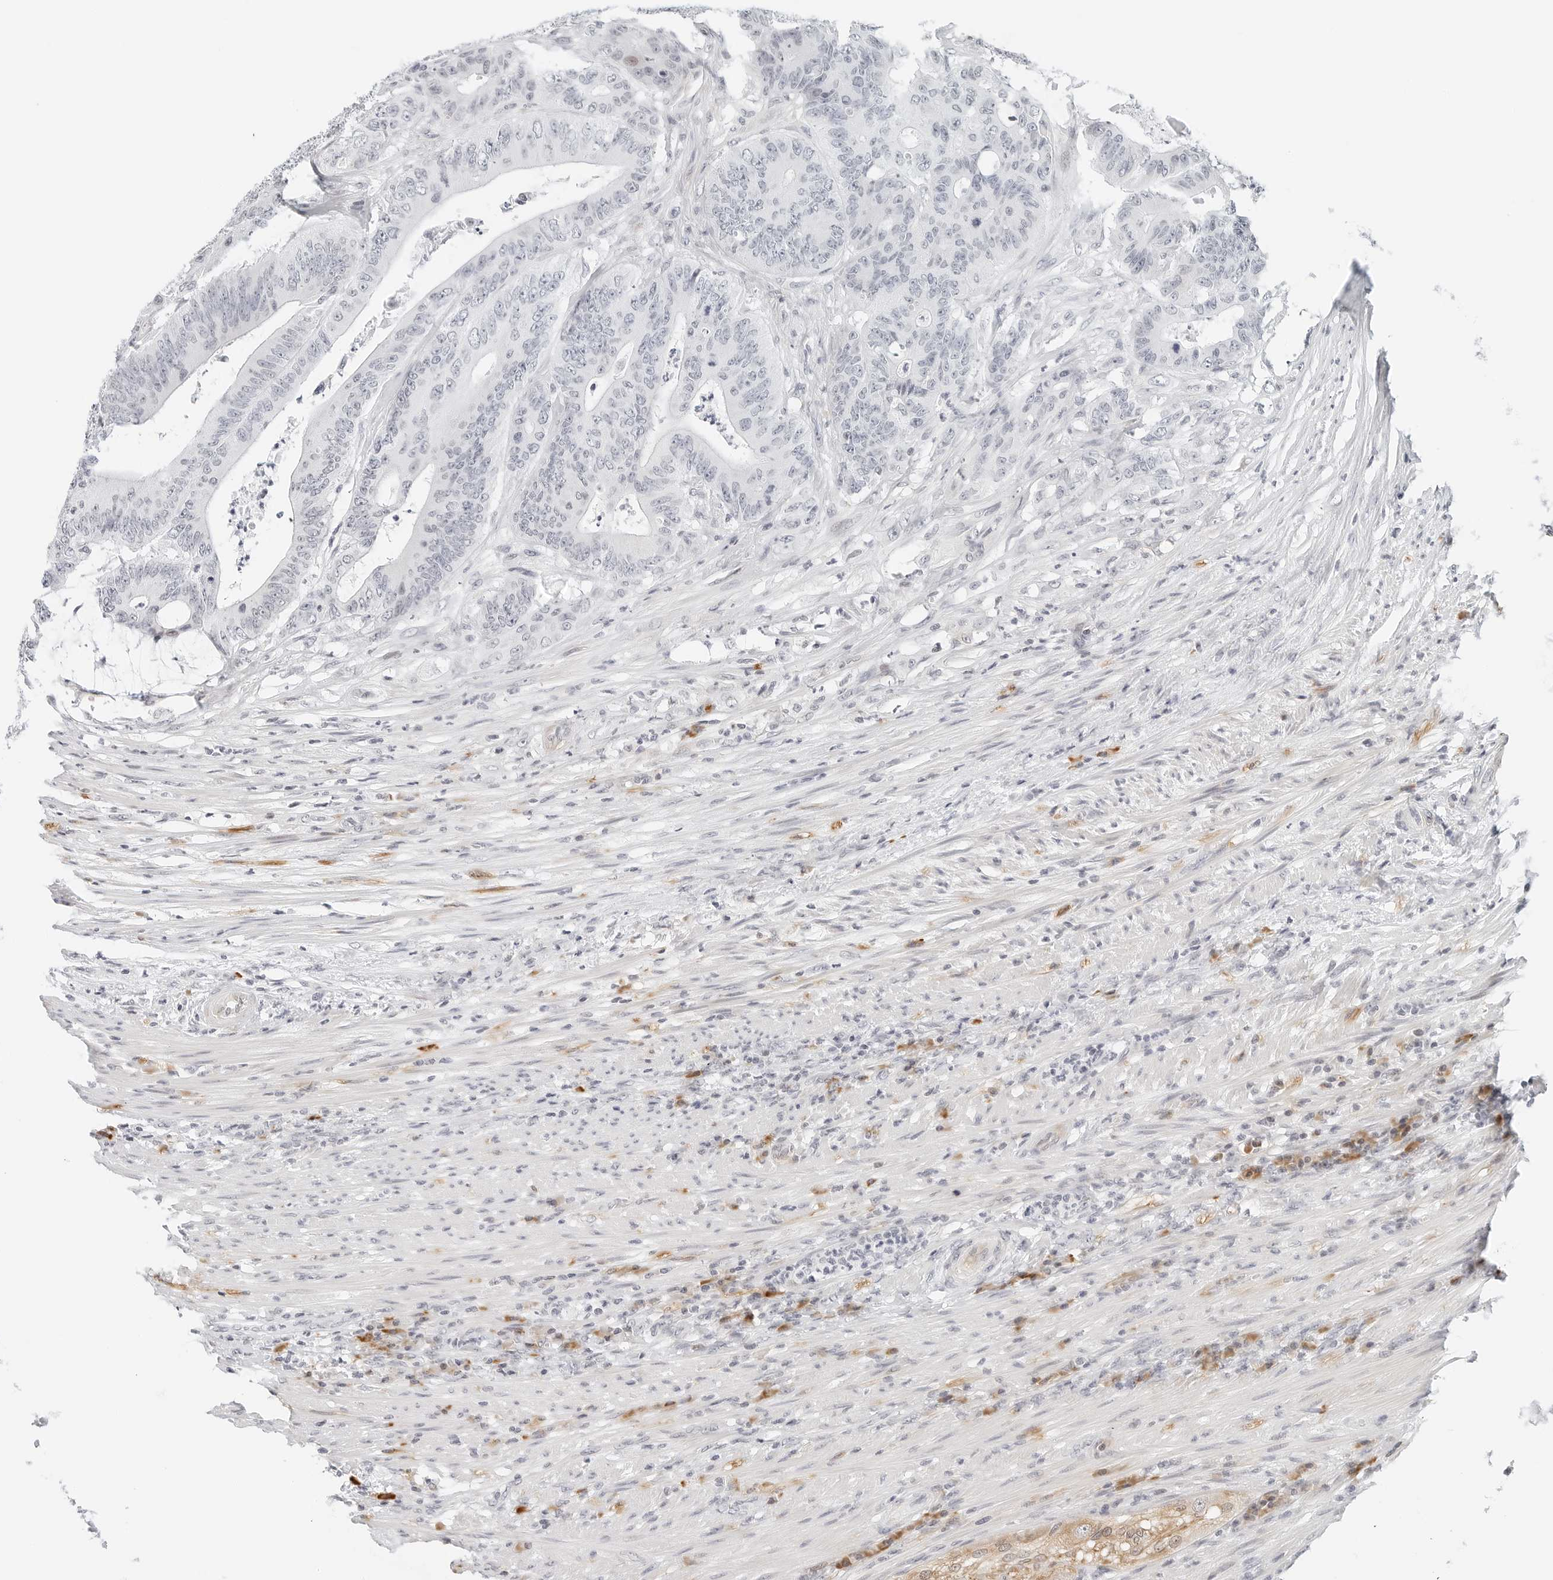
{"staining": {"intensity": "negative", "quantity": "none", "location": "none"}, "tissue": "colorectal cancer", "cell_type": "Tumor cells", "image_type": "cancer", "snomed": [{"axis": "morphology", "description": "Adenocarcinoma, NOS"}, {"axis": "topography", "description": "Colon"}], "caption": "Immunohistochemical staining of human colorectal adenocarcinoma displays no significant positivity in tumor cells.", "gene": "PARP10", "patient": {"sex": "male", "age": 83}}